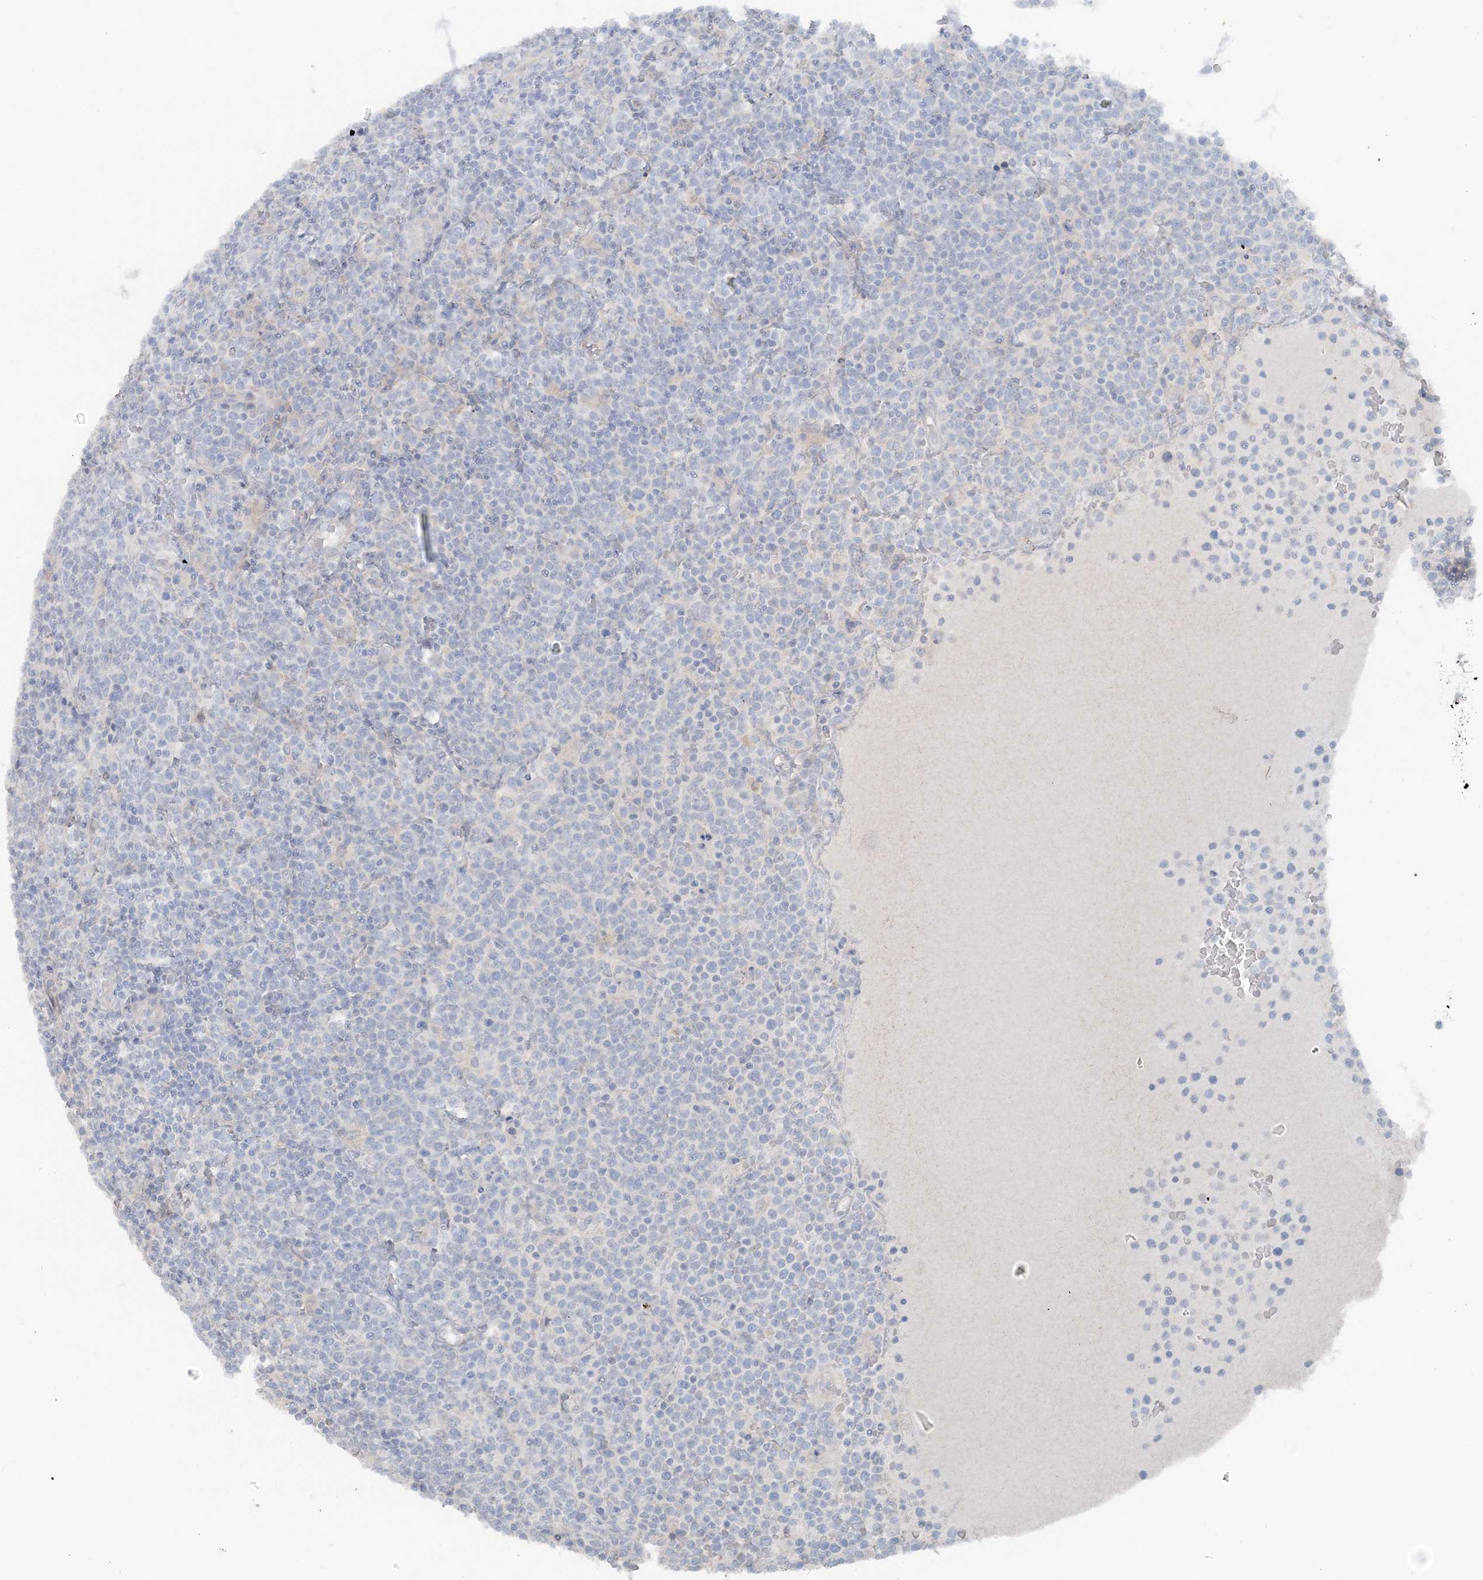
{"staining": {"intensity": "negative", "quantity": "none", "location": "none"}, "tissue": "lymphoma", "cell_type": "Tumor cells", "image_type": "cancer", "snomed": [{"axis": "morphology", "description": "Malignant lymphoma, non-Hodgkin's type, High grade"}, {"axis": "topography", "description": "Lymph node"}], "caption": "Immunohistochemical staining of human malignant lymphoma, non-Hodgkin's type (high-grade) shows no significant expression in tumor cells. Brightfield microscopy of immunohistochemistry (IHC) stained with DAB (3,3'-diaminobenzidine) (brown) and hematoxylin (blue), captured at high magnification.", "gene": "ATP11A", "patient": {"sex": "male", "age": 61}}